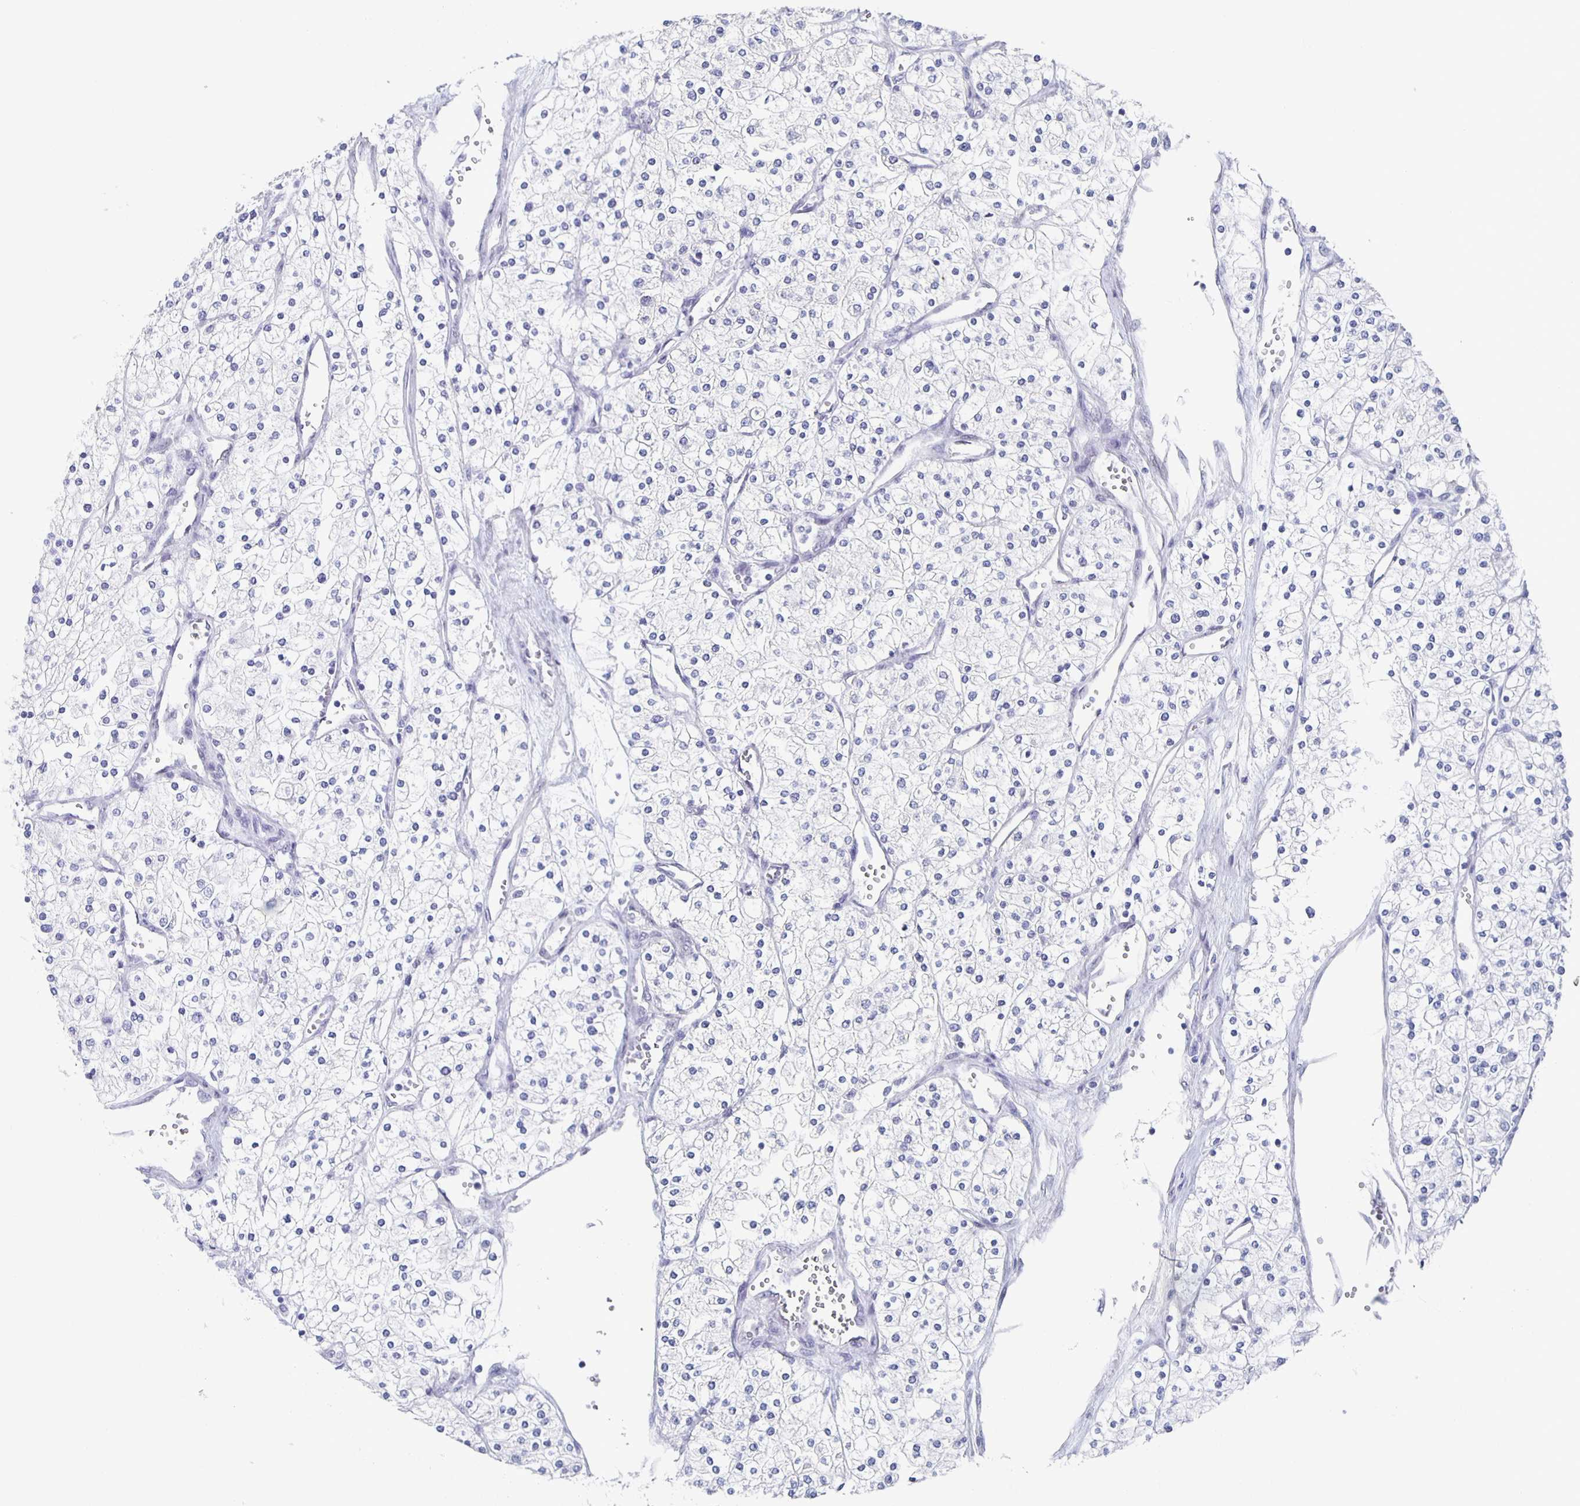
{"staining": {"intensity": "negative", "quantity": "none", "location": "none"}, "tissue": "renal cancer", "cell_type": "Tumor cells", "image_type": "cancer", "snomed": [{"axis": "morphology", "description": "Adenocarcinoma, NOS"}, {"axis": "topography", "description": "Kidney"}], "caption": "IHC of human renal cancer demonstrates no expression in tumor cells. (Brightfield microscopy of DAB IHC at high magnification).", "gene": "CCDC17", "patient": {"sex": "male", "age": 80}}